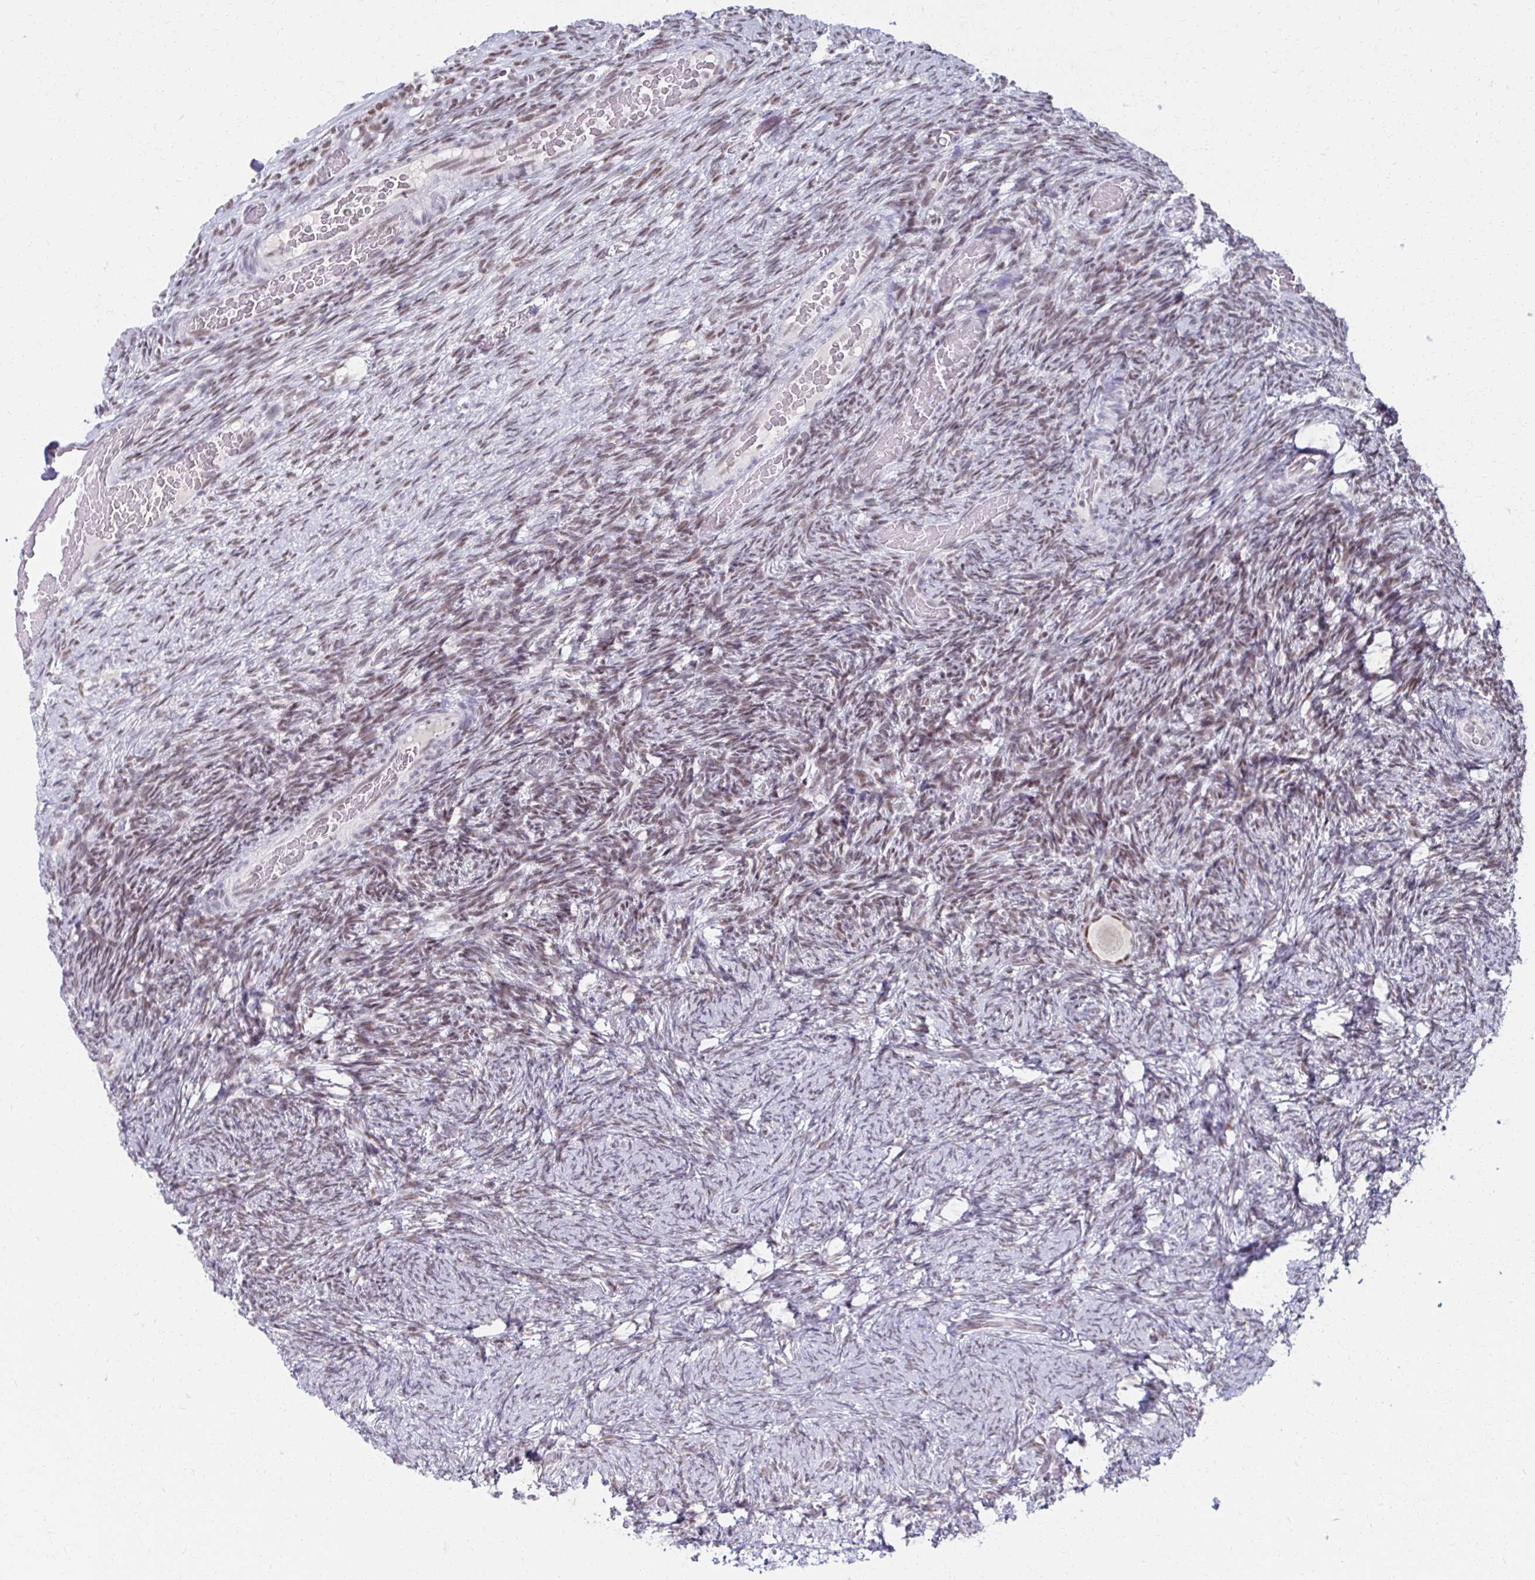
{"staining": {"intensity": "moderate", "quantity": ">75%", "location": "nuclear"}, "tissue": "ovary", "cell_type": "Follicle cells", "image_type": "normal", "snomed": [{"axis": "morphology", "description": "Normal tissue, NOS"}, {"axis": "topography", "description": "Ovary"}], "caption": "Immunohistochemical staining of benign ovary reveals >75% levels of moderate nuclear protein positivity in approximately >75% of follicle cells. Ihc stains the protein in brown and the nuclei are stained blue.", "gene": "IRF7", "patient": {"sex": "female", "age": 34}}